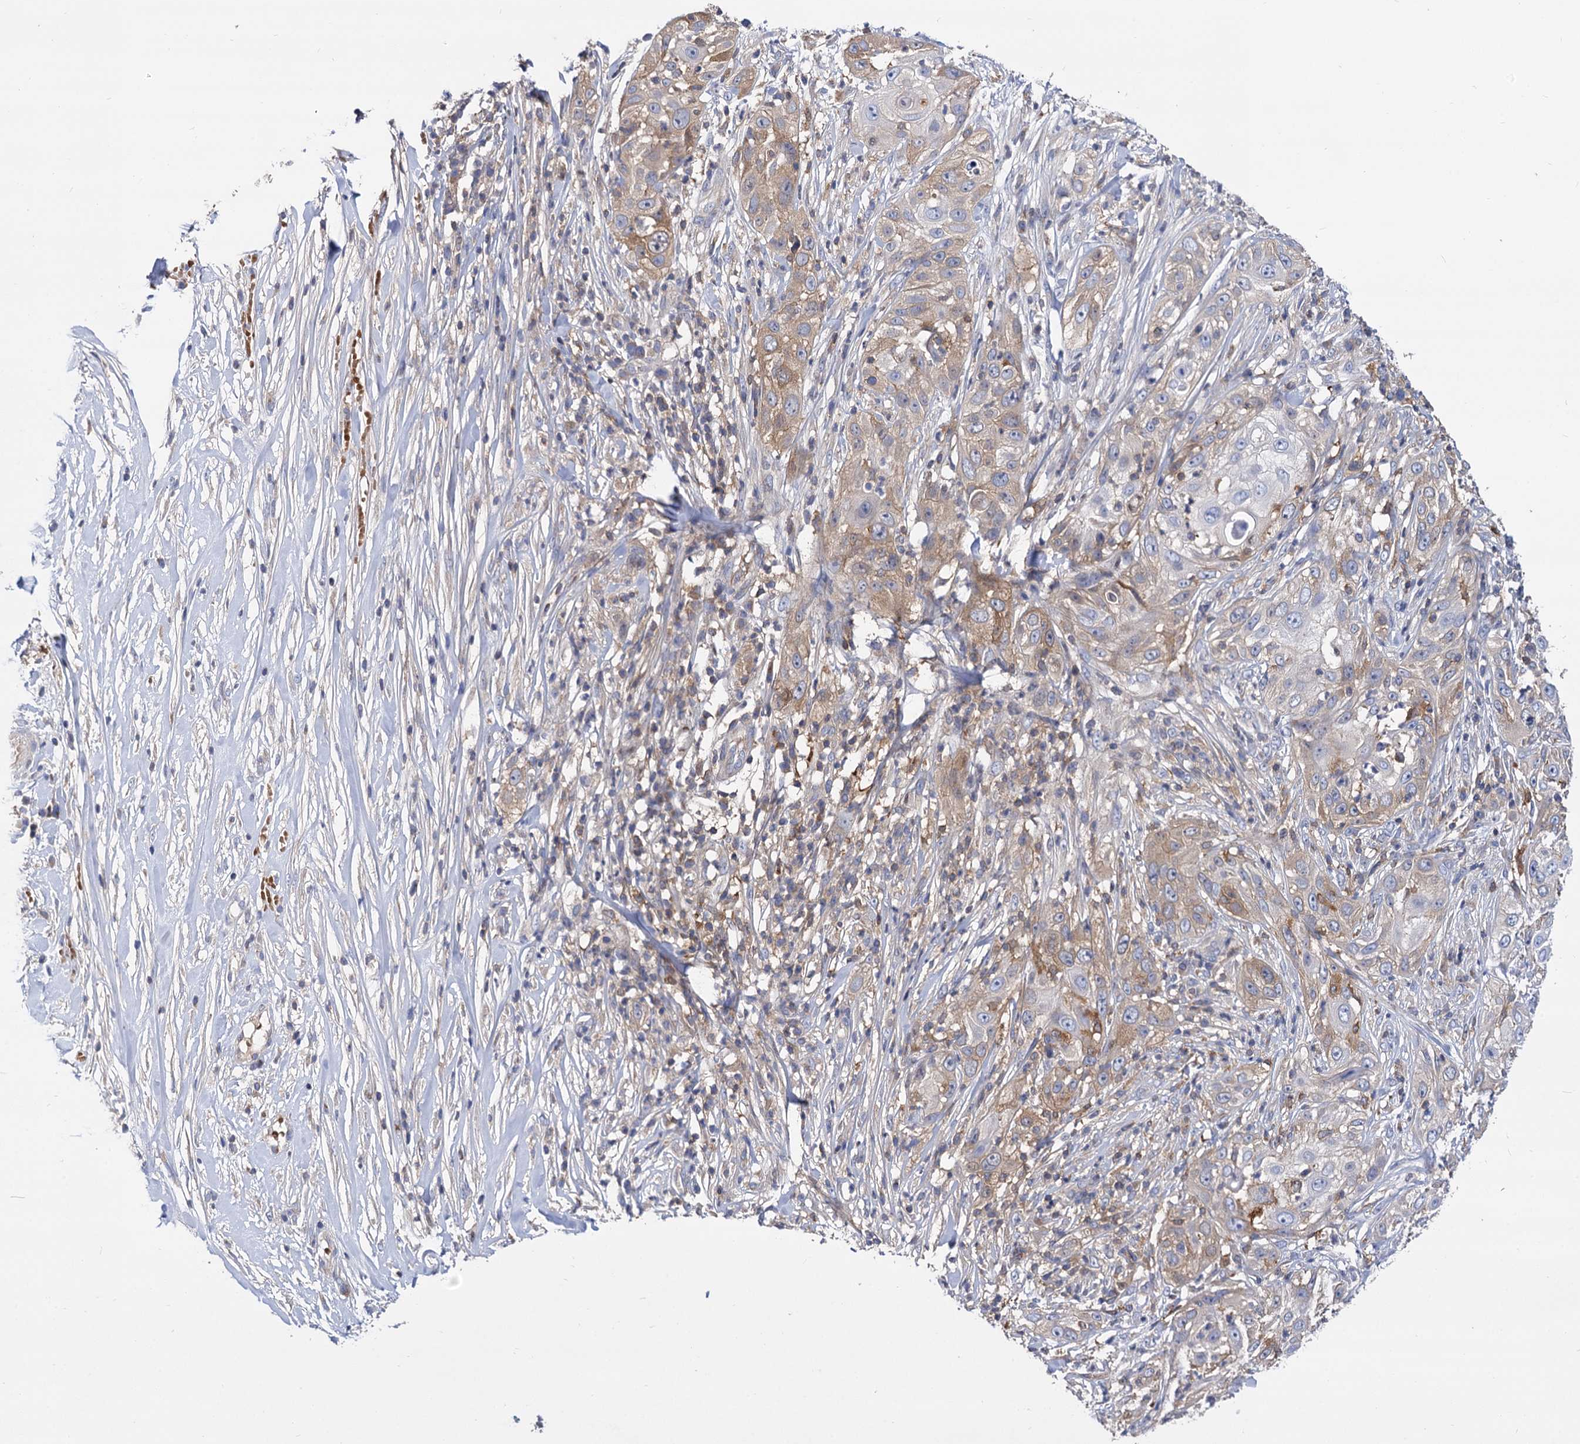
{"staining": {"intensity": "moderate", "quantity": "<25%", "location": "cytoplasmic/membranous"}, "tissue": "skin cancer", "cell_type": "Tumor cells", "image_type": "cancer", "snomed": [{"axis": "morphology", "description": "Squamous cell carcinoma, NOS"}, {"axis": "topography", "description": "Skin"}], "caption": "Skin cancer stained with DAB (3,3'-diaminobenzidine) immunohistochemistry exhibits low levels of moderate cytoplasmic/membranous staining in approximately <25% of tumor cells.", "gene": "GCLC", "patient": {"sex": "female", "age": 44}}